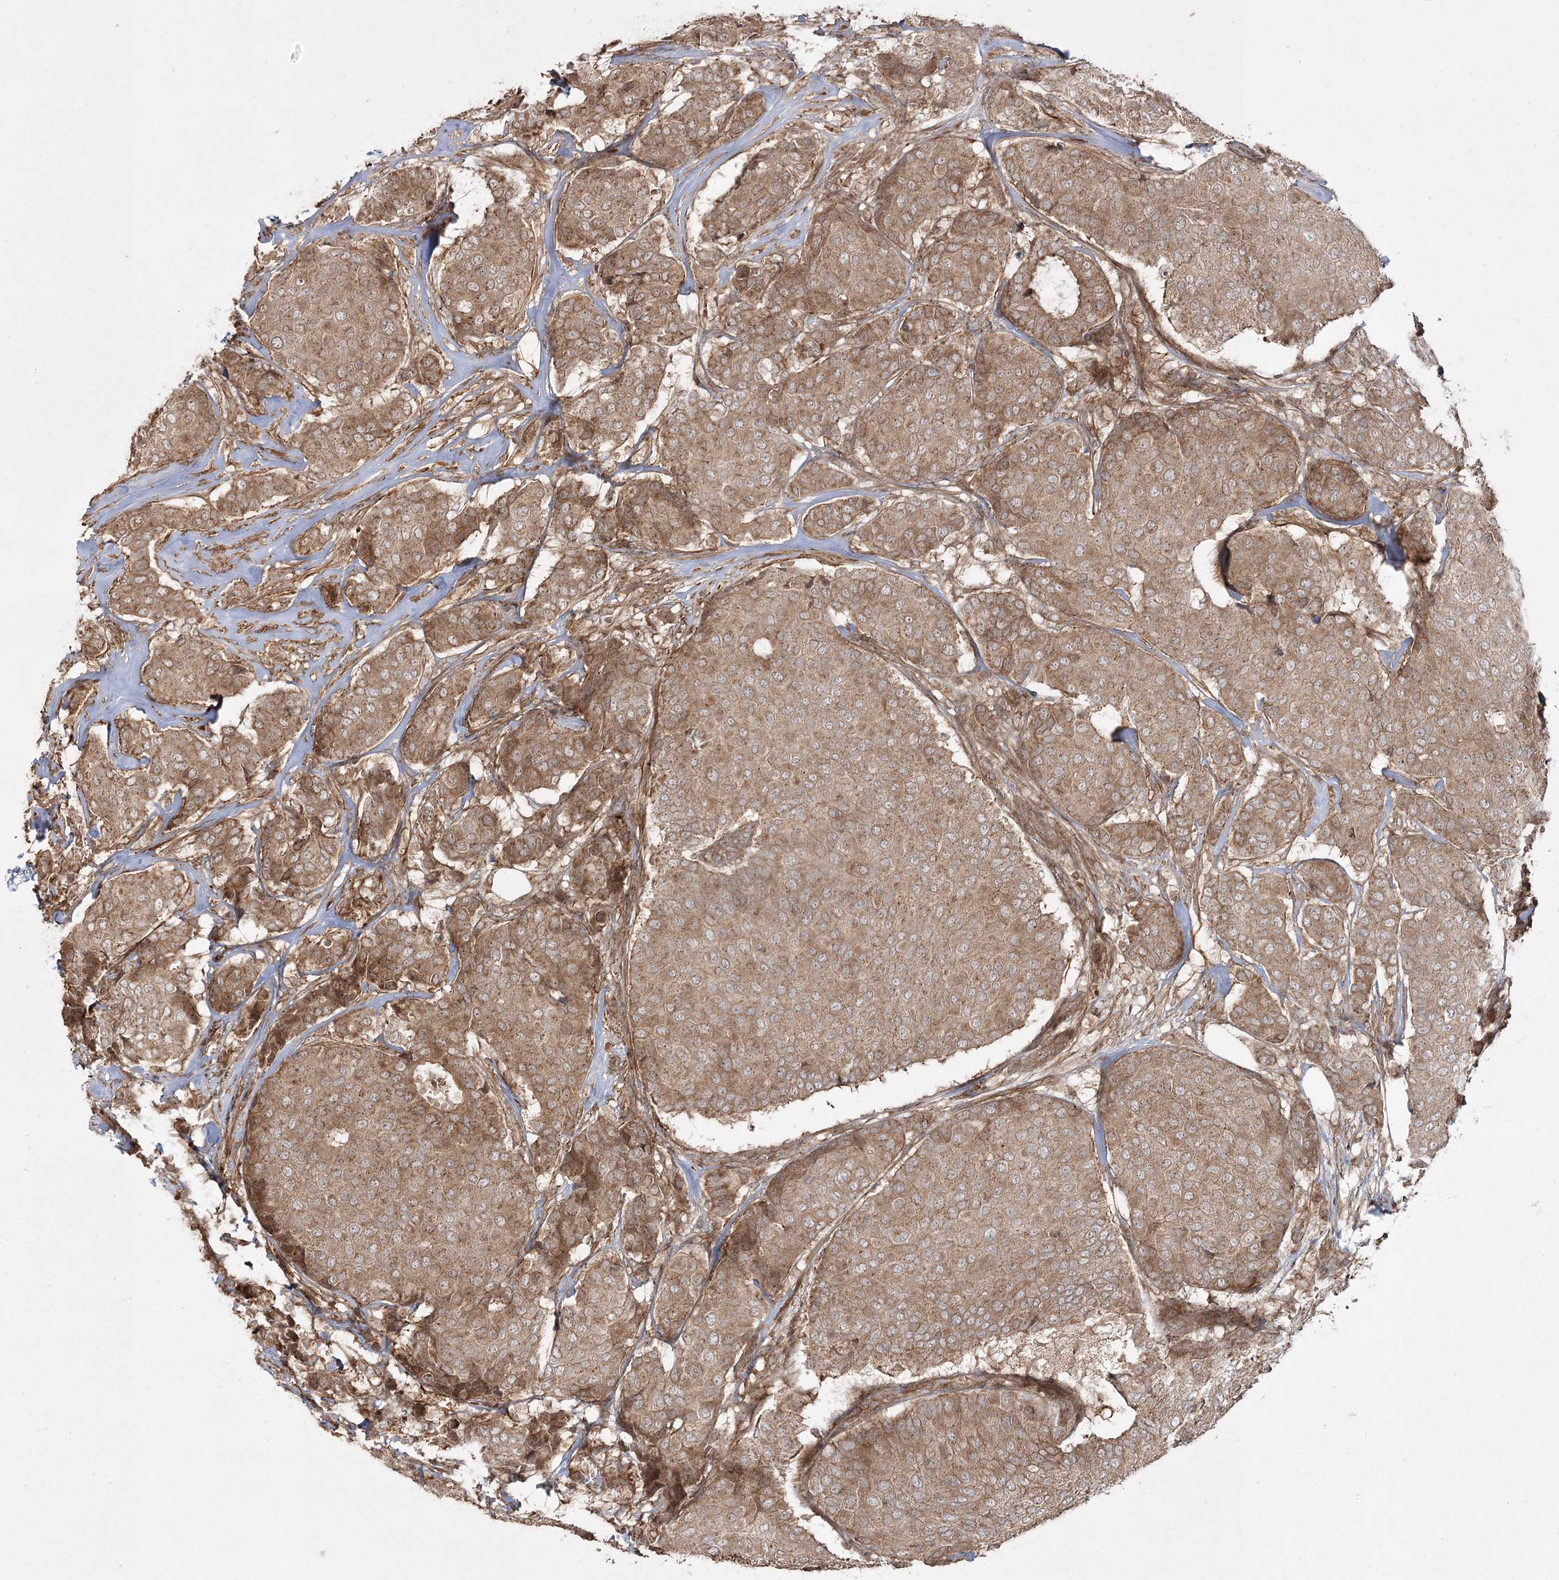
{"staining": {"intensity": "moderate", "quantity": ">75%", "location": "cytoplasmic/membranous"}, "tissue": "breast cancer", "cell_type": "Tumor cells", "image_type": "cancer", "snomed": [{"axis": "morphology", "description": "Duct carcinoma"}, {"axis": "topography", "description": "Breast"}], "caption": "Breast cancer stained with immunohistochemistry (IHC) shows moderate cytoplasmic/membranous positivity in approximately >75% of tumor cells.", "gene": "CPLANE1", "patient": {"sex": "female", "age": 75}}